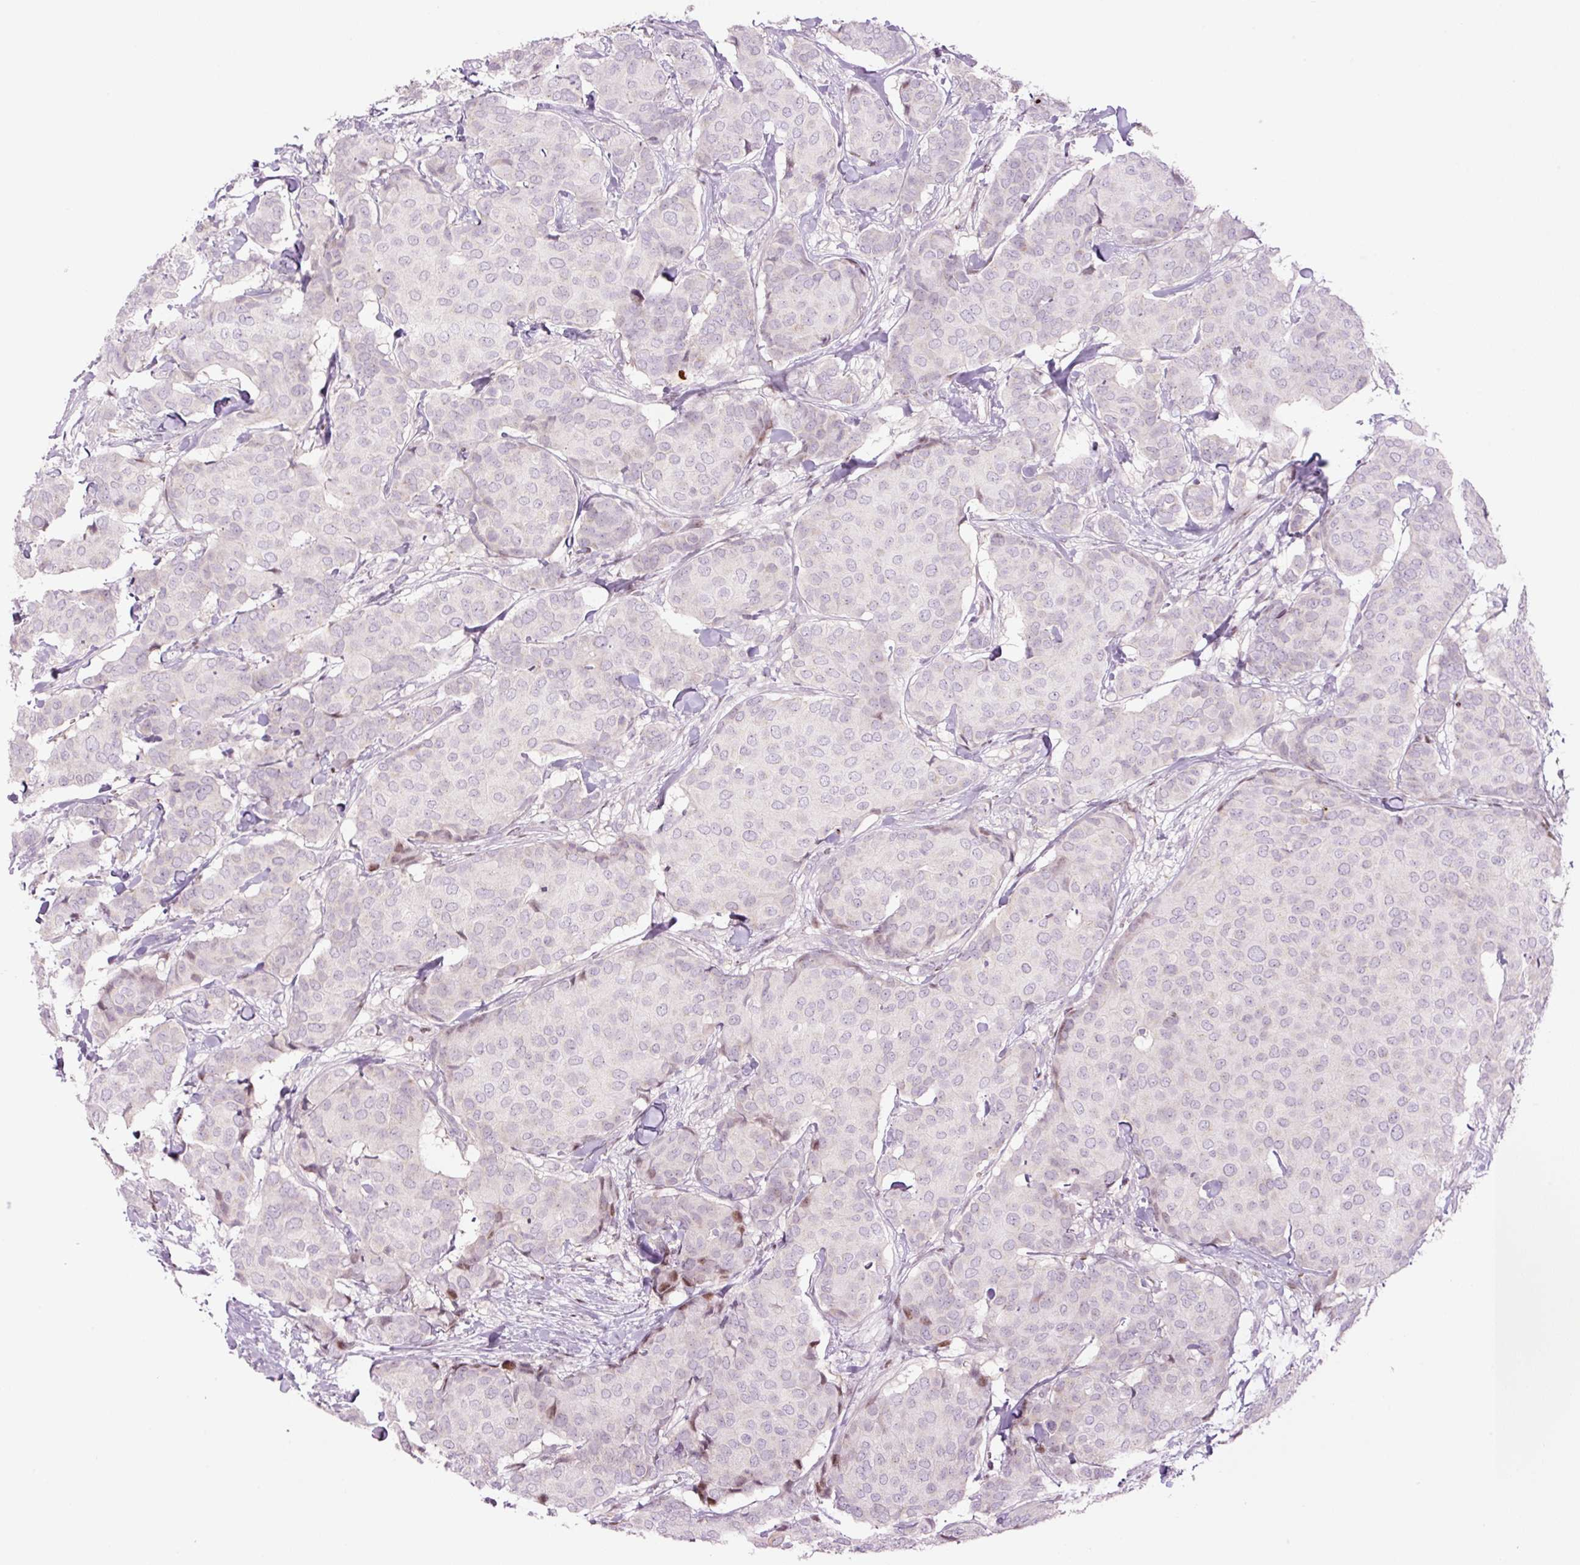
{"staining": {"intensity": "moderate", "quantity": "<25%", "location": "nuclear"}, "tissue": "breast cancer", "cell_type": "Tumor cells", "image_type": "cancer", "snomed": [{"axis": "morphology", "description": "Duct carcinoma"}, {"axis": "topography", "description": "Breast"}], "caption": "Tumor cells reveal moderate nuclear staining in about <25% of cells in intraductal carcinoma (breast).", "gene": "TMEM177", "patient": {"sex": "female", "age": 75}}